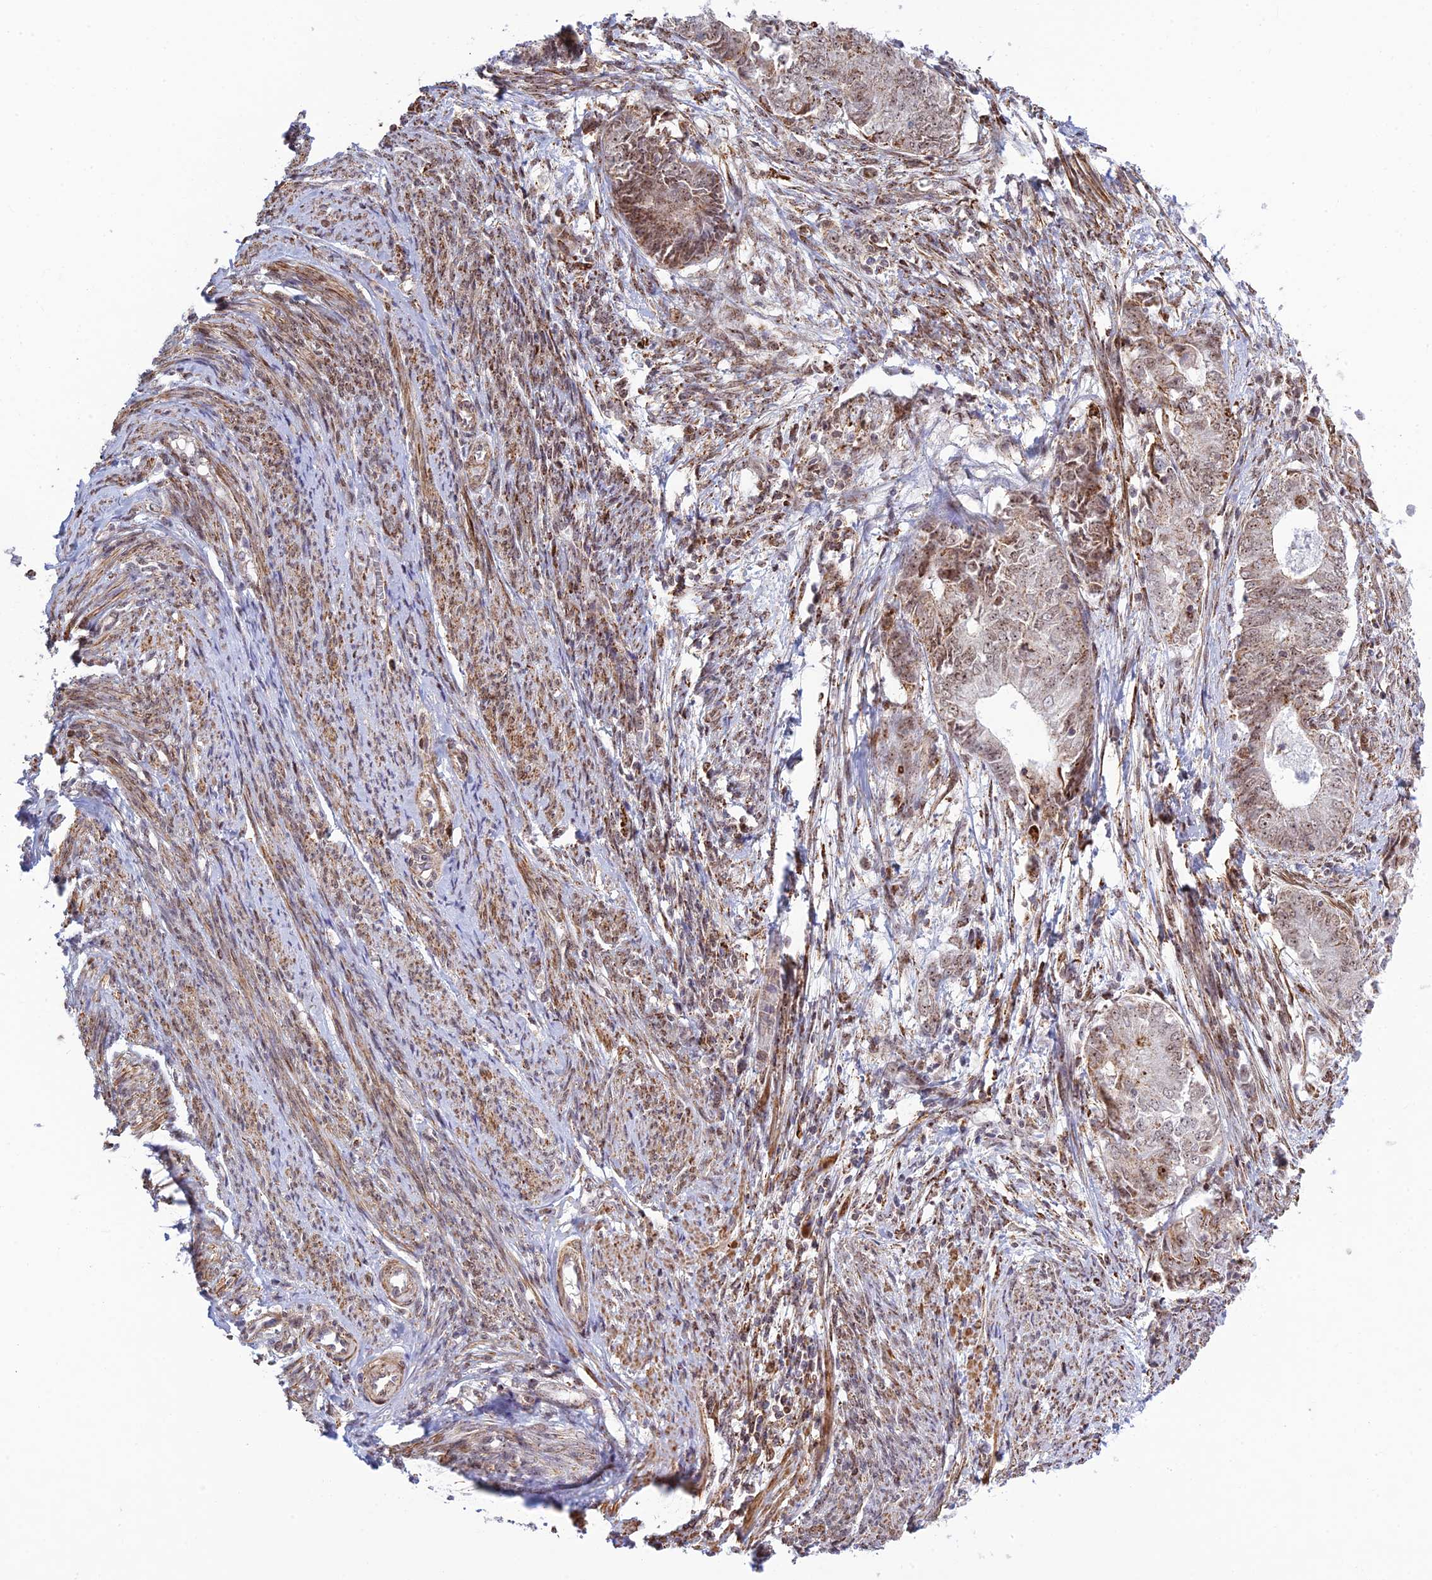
{"staining": {"intensity": "moderate", "quantity": "<25%", "location": "cytoplasmic/membranous"}, "tissue": "endometrial cancer", "cell_type": "Tumor cells", "image_type": "cancer", "snomed": [{"axis": "morphology", "description": "Adenocarcinoma, NOS"}, {"axis": "topography", "description": "Endometrium"}], "caption": "Endometrial cancer stained for a protein (brown) shows moderate cytoplasmic/membranous positive staining in approximately <25% of tumor cells.", "gene": "POLR1G", "patient": {"sex": "female", "age": 62}}